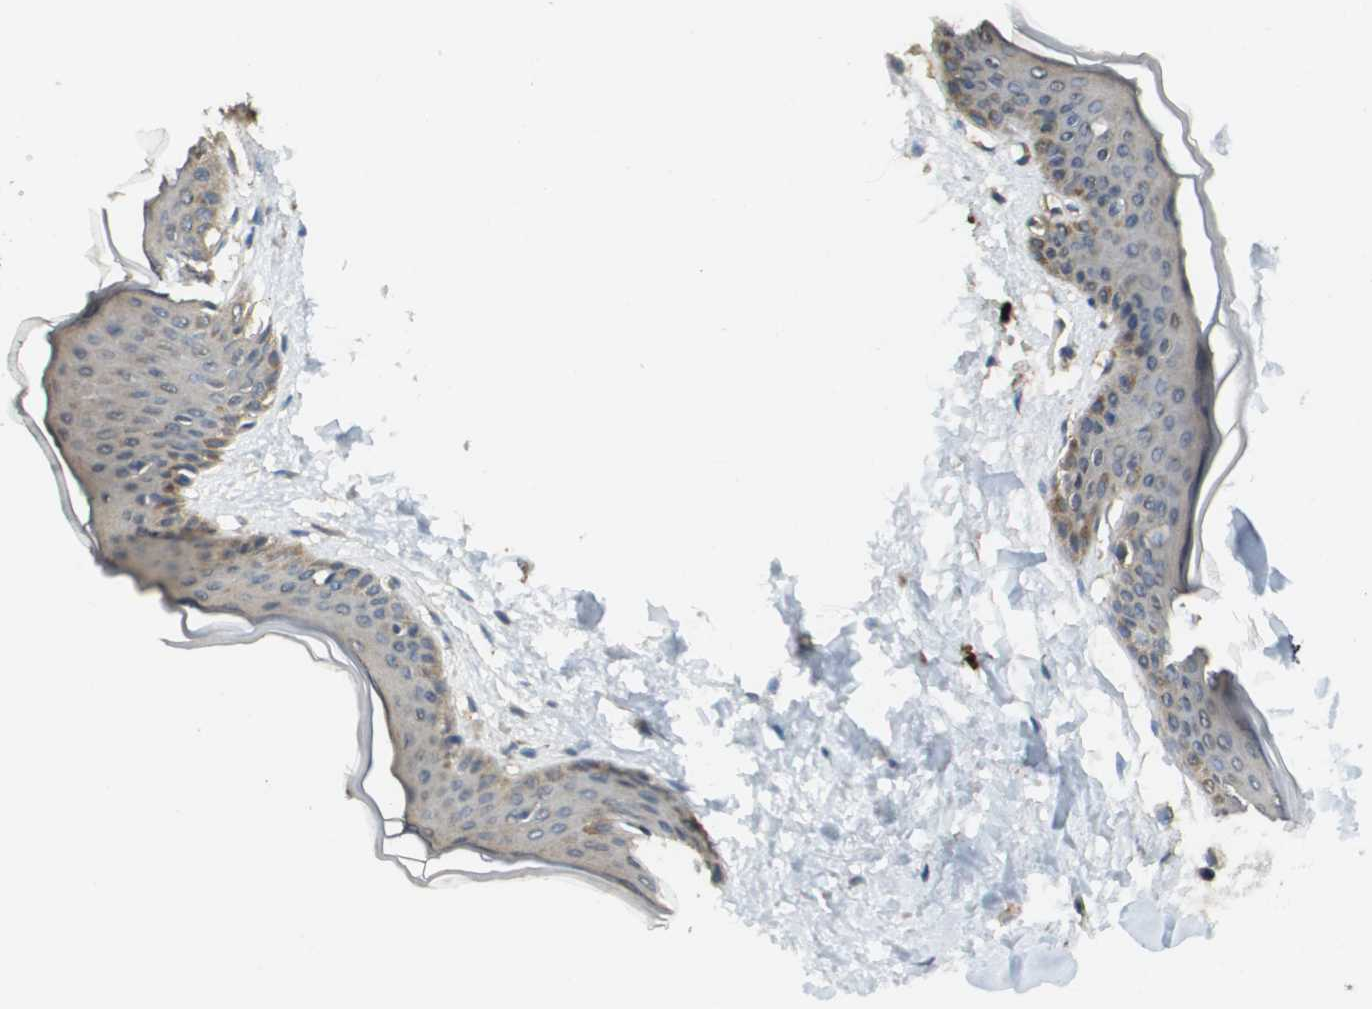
{"staining": {"intensity": "weak", "quantity": ">75%", "location": "cytoplasmic/membranous"}, "tissue": "skin", "cell_type": "Fibroblasts", "image_type": "normal", "snomed": [{"axis": "morphology", "description": "Normal tissue, NOS"}, {"axis": "topography", "description": "Skin"}], "caption": "Immunohistochemistry (IHC) micrograph of benign skin stained for a protein (brown), which displays low levels of weak cytoplasmic/membranous positivity in approximately >75% of fibroblasts.", "gene": "RAB27B", "patient": {"sex": "female", "age": 17}}